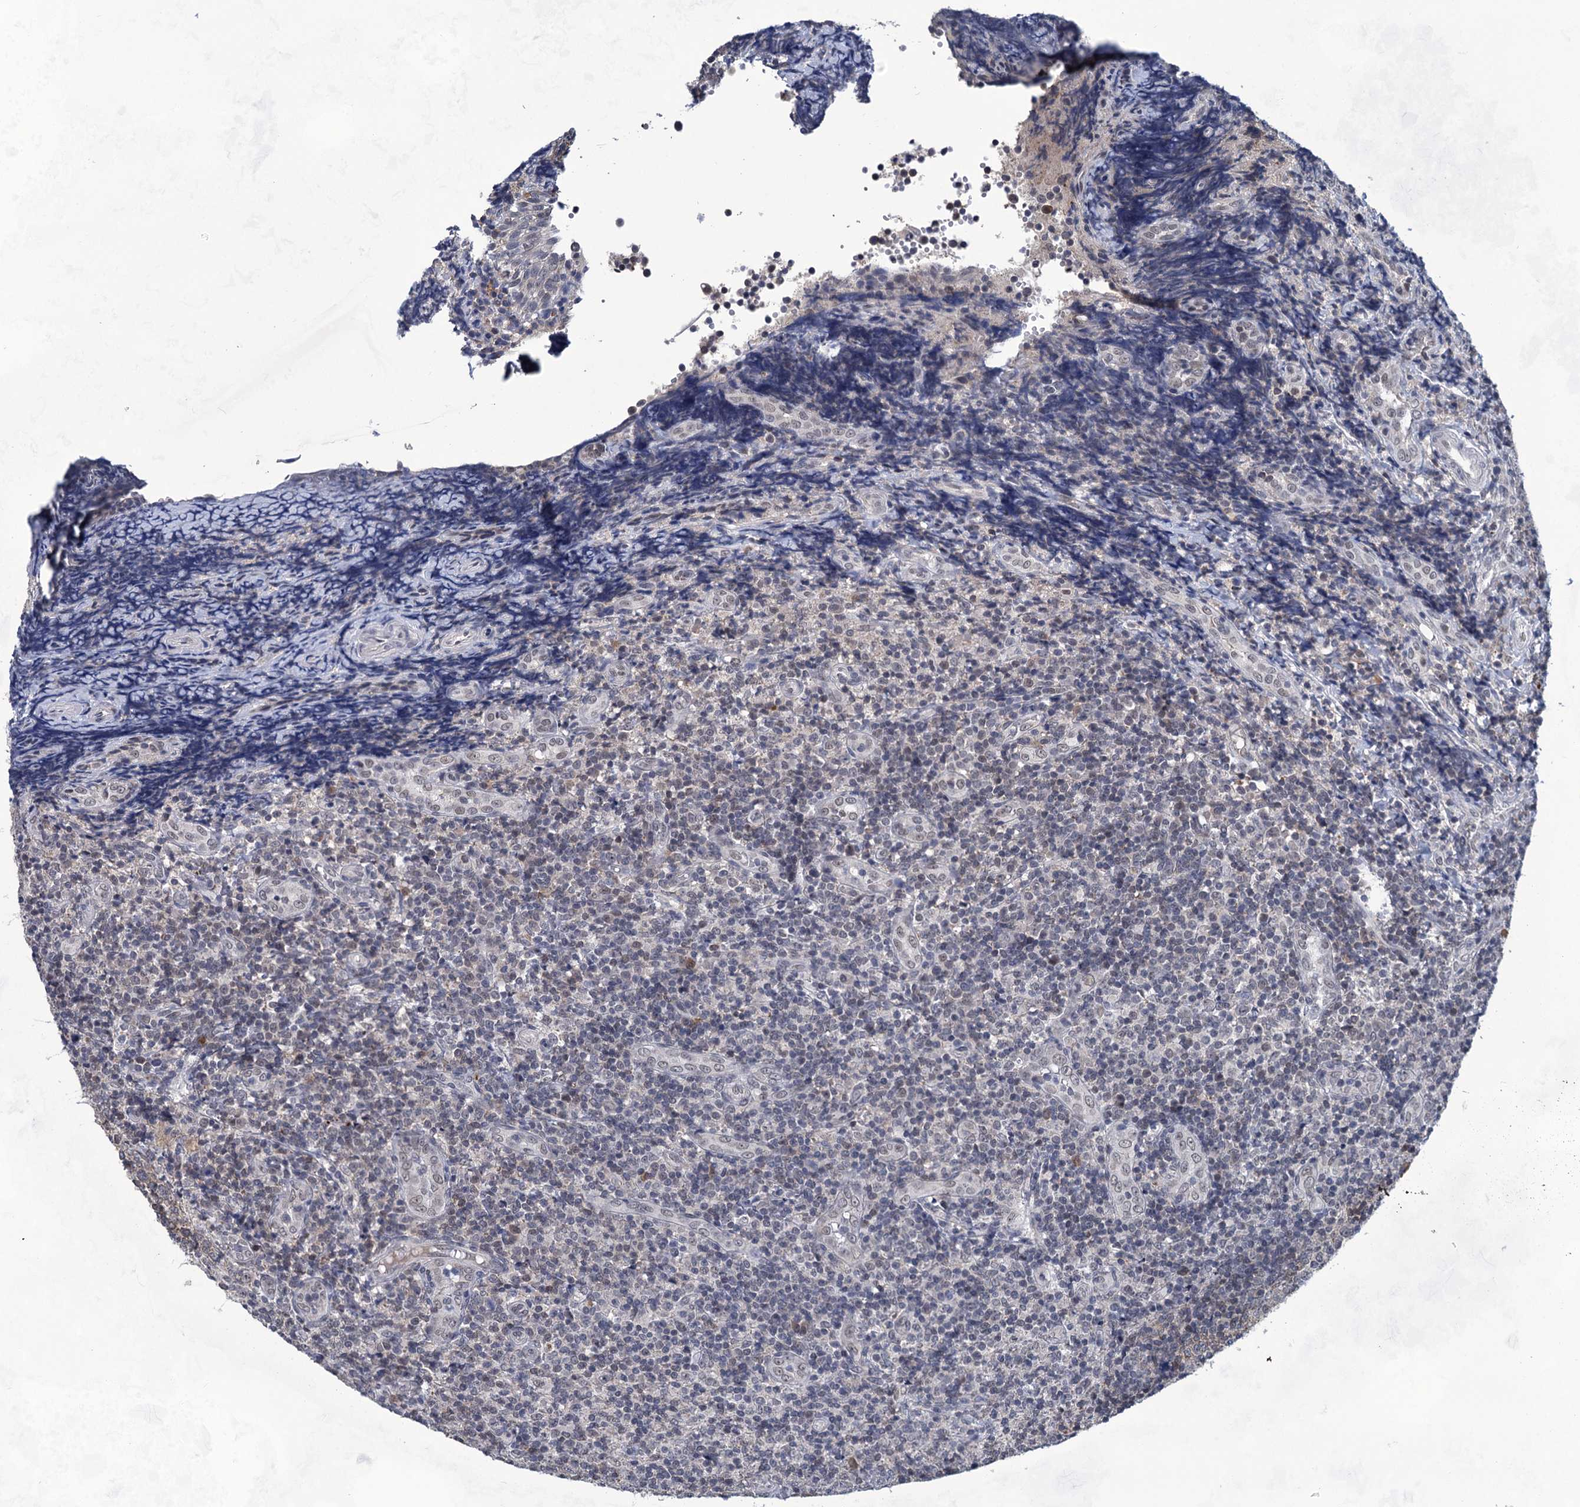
{"staining": {"intensity": "negative", "quantity": "none", "location": "none"}, "tissue": "tonsil", "cell_type": "Germinal center cells", "image_type": "normal", "snomed": [{"axis": "morphology", "description": "Normal tissue, NOS"}, {"axis": "topography", "description": "Tonsil"}], "caption": "An immunohistochemistry (IHC) image of benign tonsil is shown. There is no staining in germinal center cells of tonsil.", "gene": "TTC17", "patient": {"sex": "female", "age": 19}}